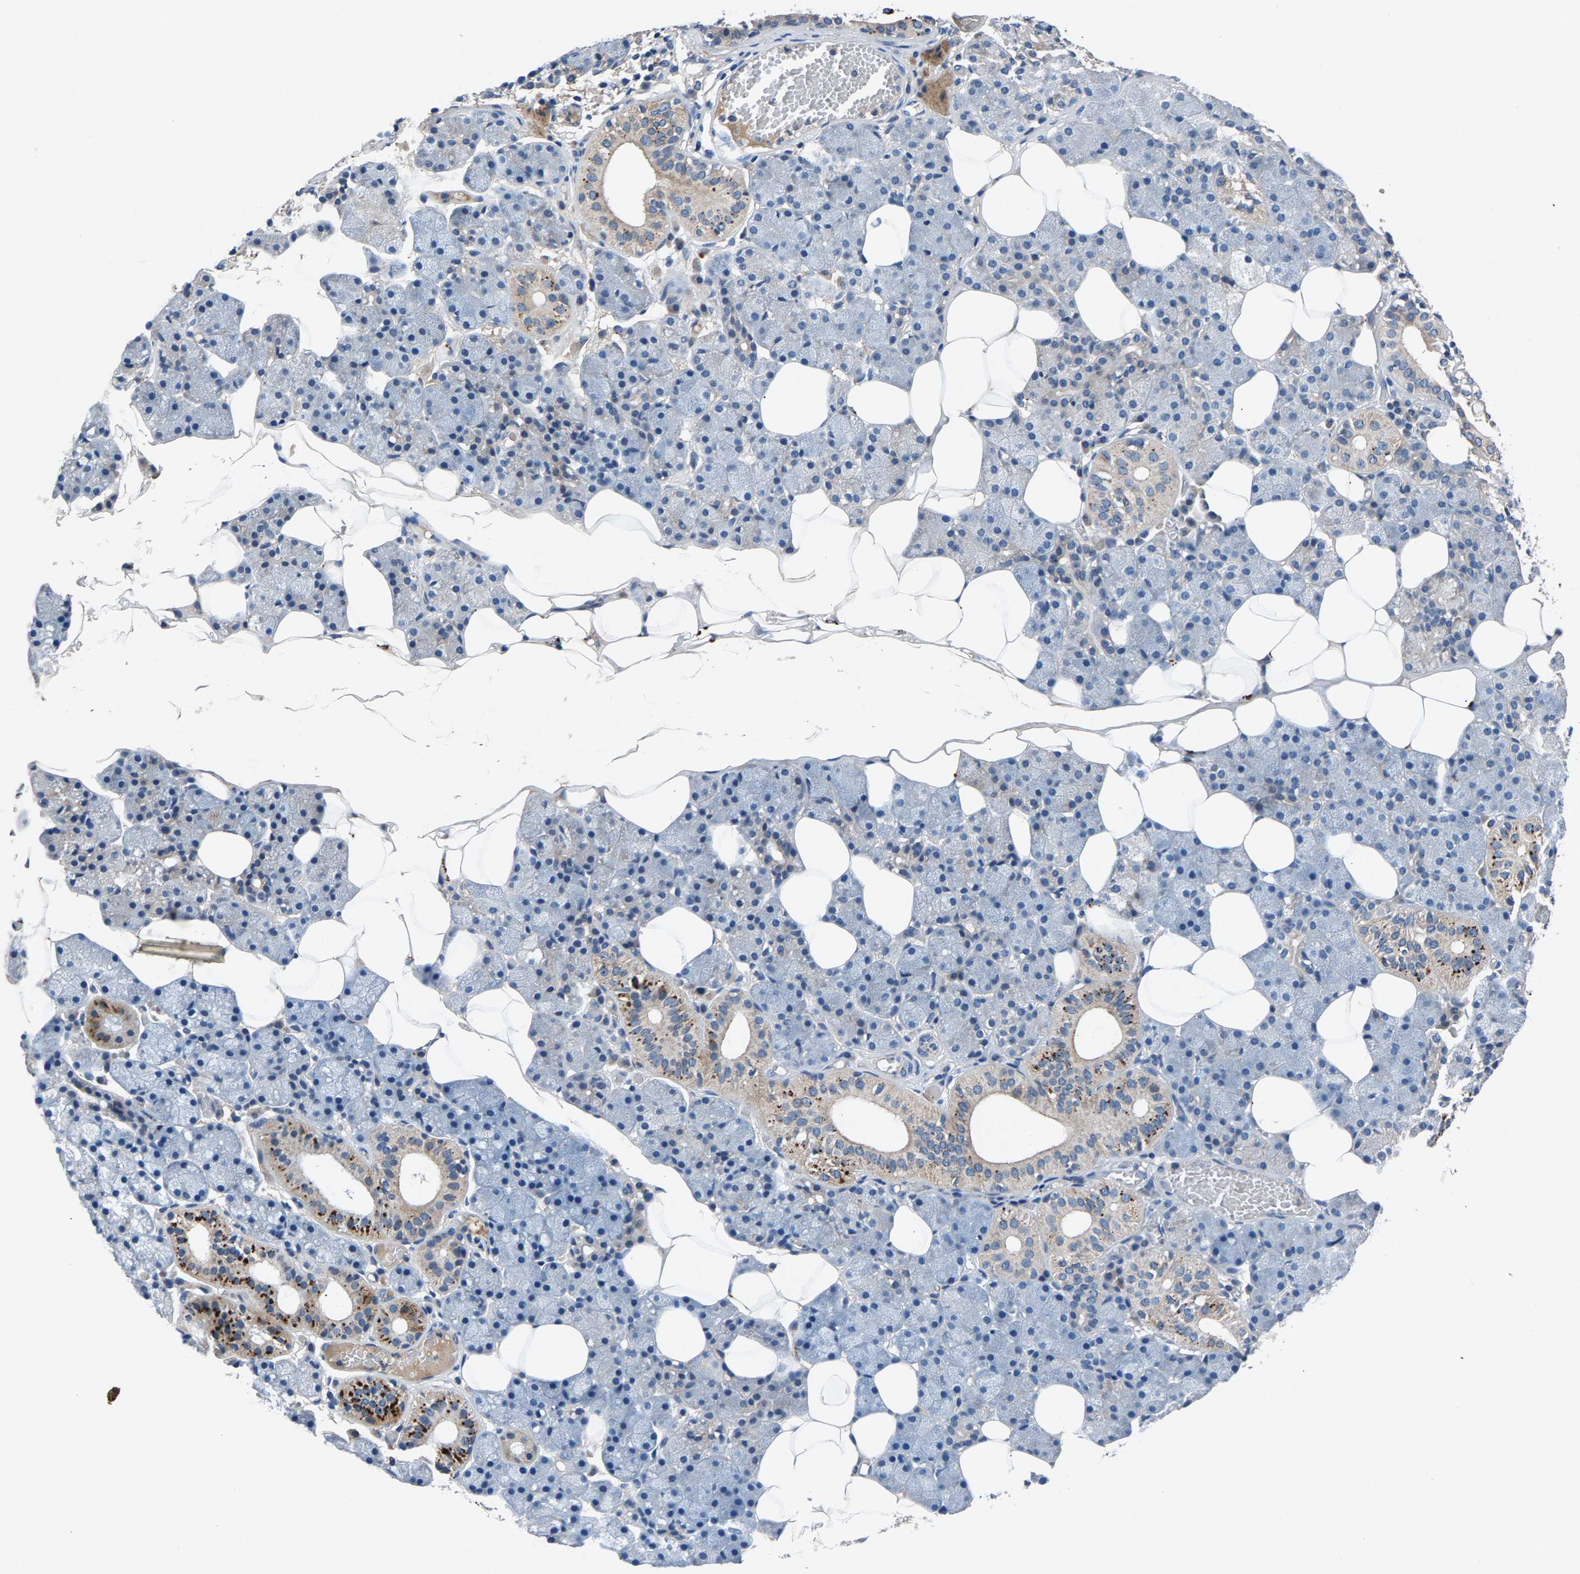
{"staining": {"intensity": "strong", "quantity": "<25%", "location": "cytoplasmic/membranous"}, "tissue": "salivary gland", "cell_type": "Glandular cells", "image_type": "normal", "snomed": [{"axis": "morphology", "description": "Normal tissue, NOS"}, {"axis": "topography", "description": "Salivary gland"}], "caption": "Immunohistochemistry (IHC) histopathology image of benign human salivary gland stained for a protein (brown), which displays medium levels of strong cytoplasmic/membranous staining in about <25% of glandular cells.", "gene": "PRXL2C", "patient": {"sex": "female", "age": 33}}